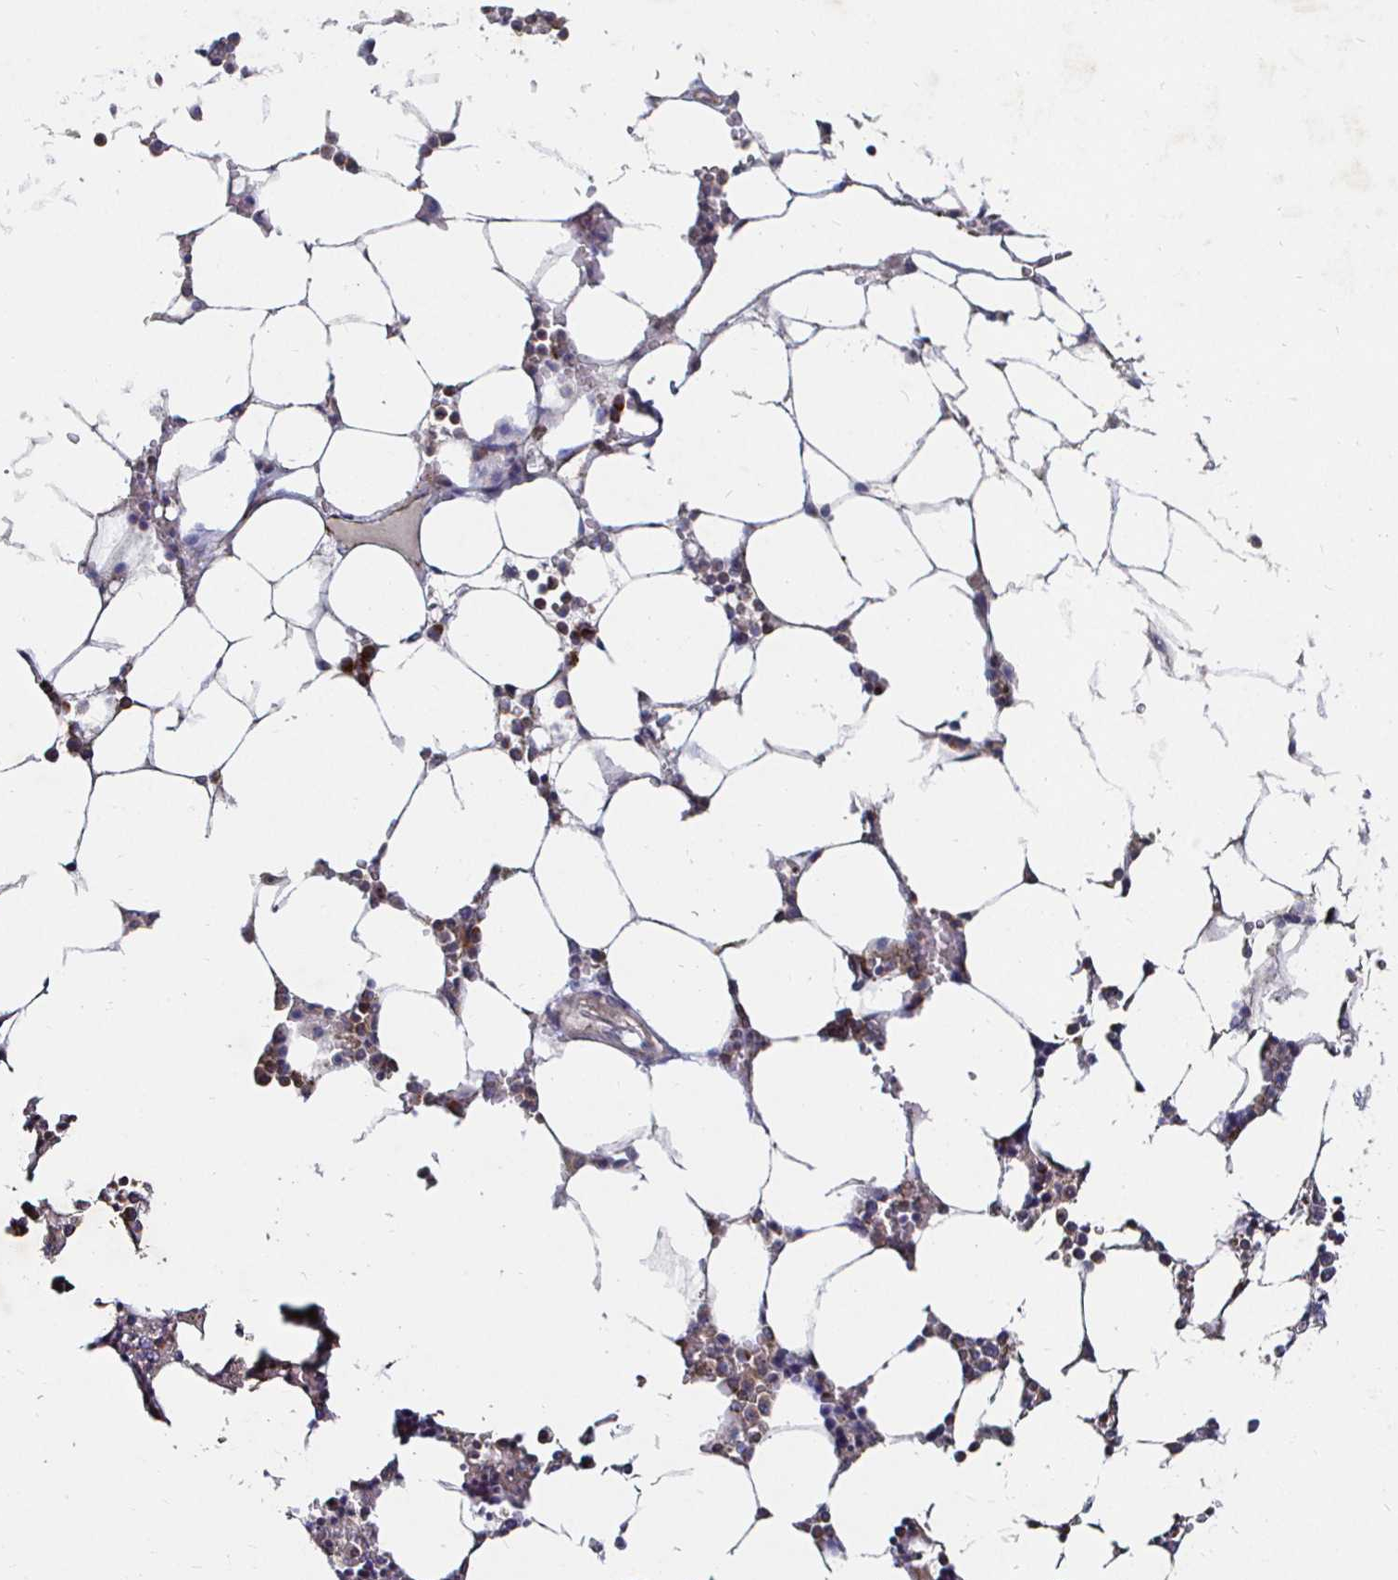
{"staining": {"intensity": "weak", "quantity": "25%-75%", "location": "cytoplasmic/membranous"}, "tissue": "bone marrow", "cell_type": "Hematopoietic cells", "image_type": "normal", "snomed": [{"axis": "morphology", "description": "Normal tissue, NOS"}, {"axis": "topography", "description": "Bone marrow"}], "caption": "Immunohistochemical staining of normal human bone marrow shows weak cytoplasmic/membranous protein expression in about 25%-75% of hematopoietic cells.", "gene": "NRSN1", "patient": {"sex": "male", "age": 64}}